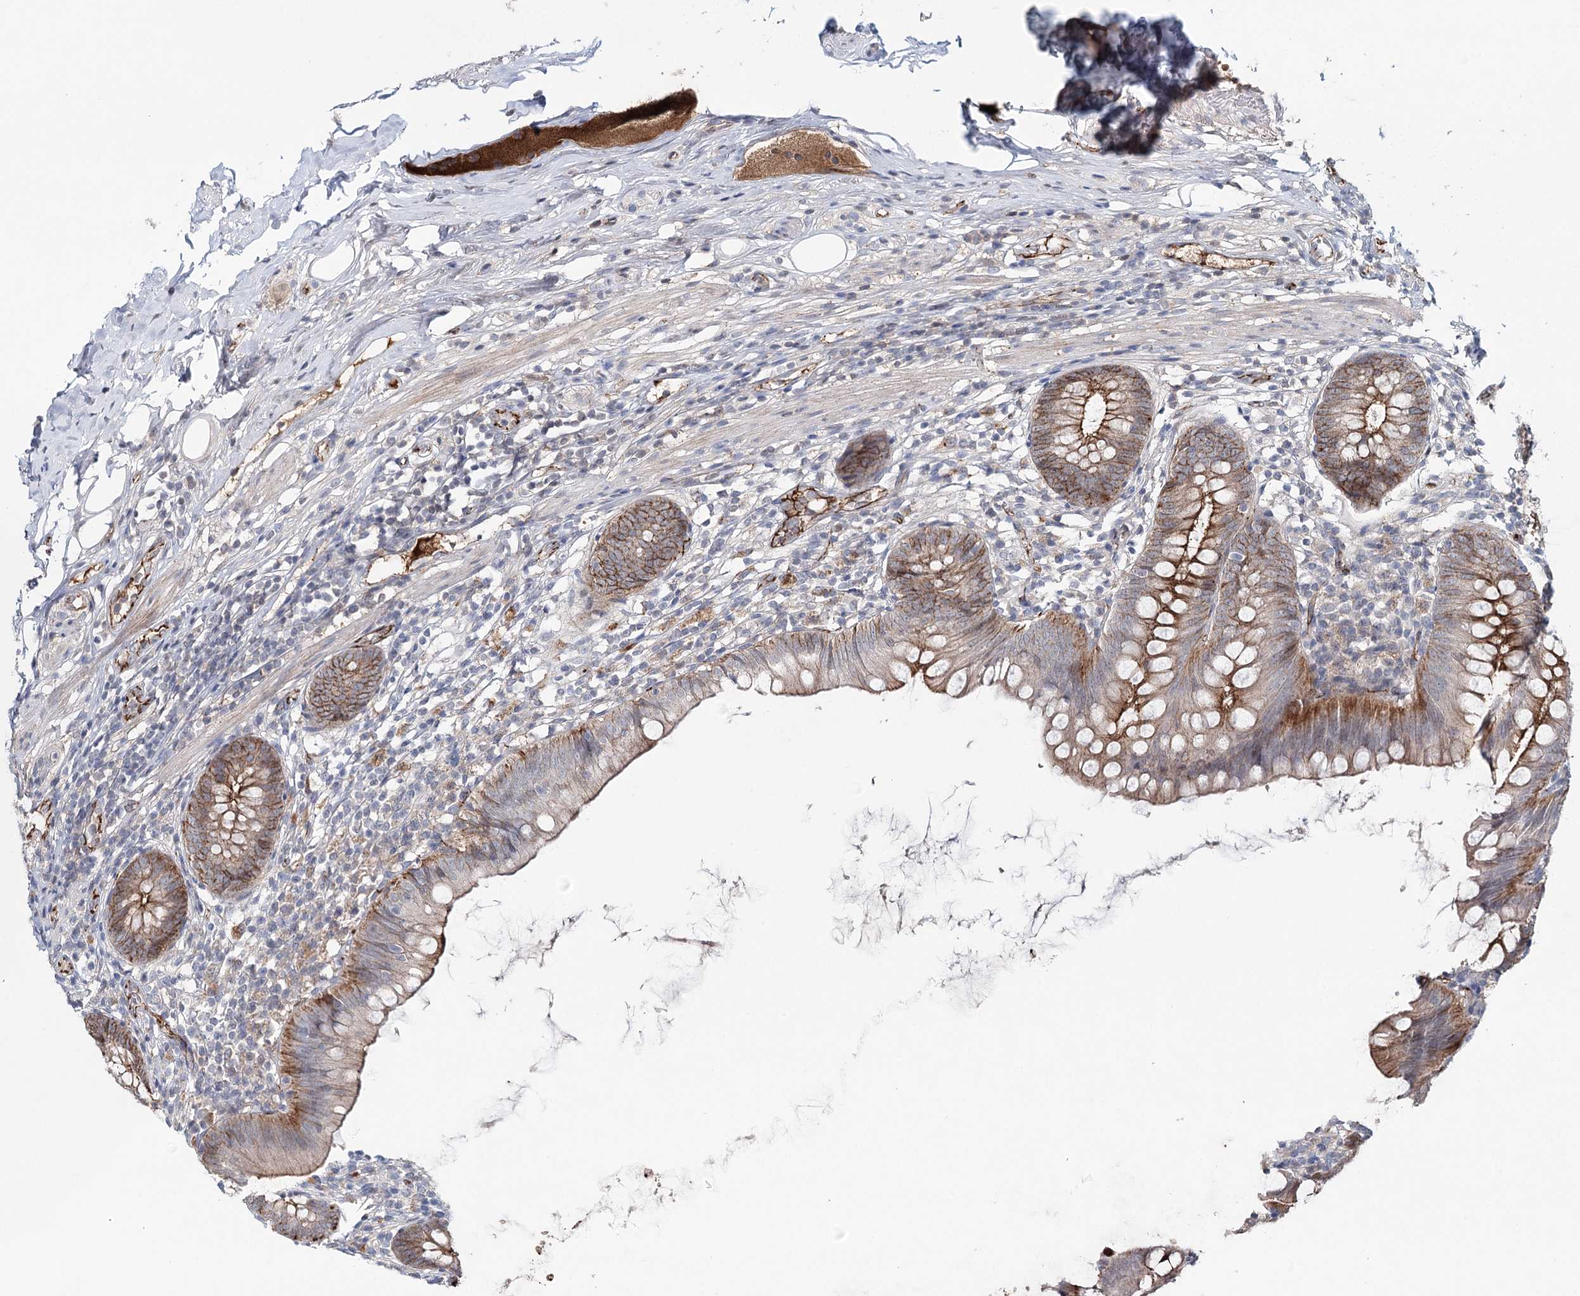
{"staining": {"intensity": "moderate", "quantity": ">75%", "location": "cytoplasmic/membranous"}, "tissue": "appendix", "cell_type": "Glandular cells", "image_type": "normal", "snomed": [{"axis": "morphology", "description": "Normal tissue, NOS"}, {"axis": "topography", "description": "Appendix"}], "caption": "Unremarkable appendix demonstrates moderate cytoplasmic/membranous staining in approximately >75% of glandular cells, visualized by immunohistochemistry. Using DAB (brown) and hematoxylin (blue) stains, captured at high magnification using brightfield microscopy.", "gene": "PKP4", "patient": {"sex": "female", "age": 62}}